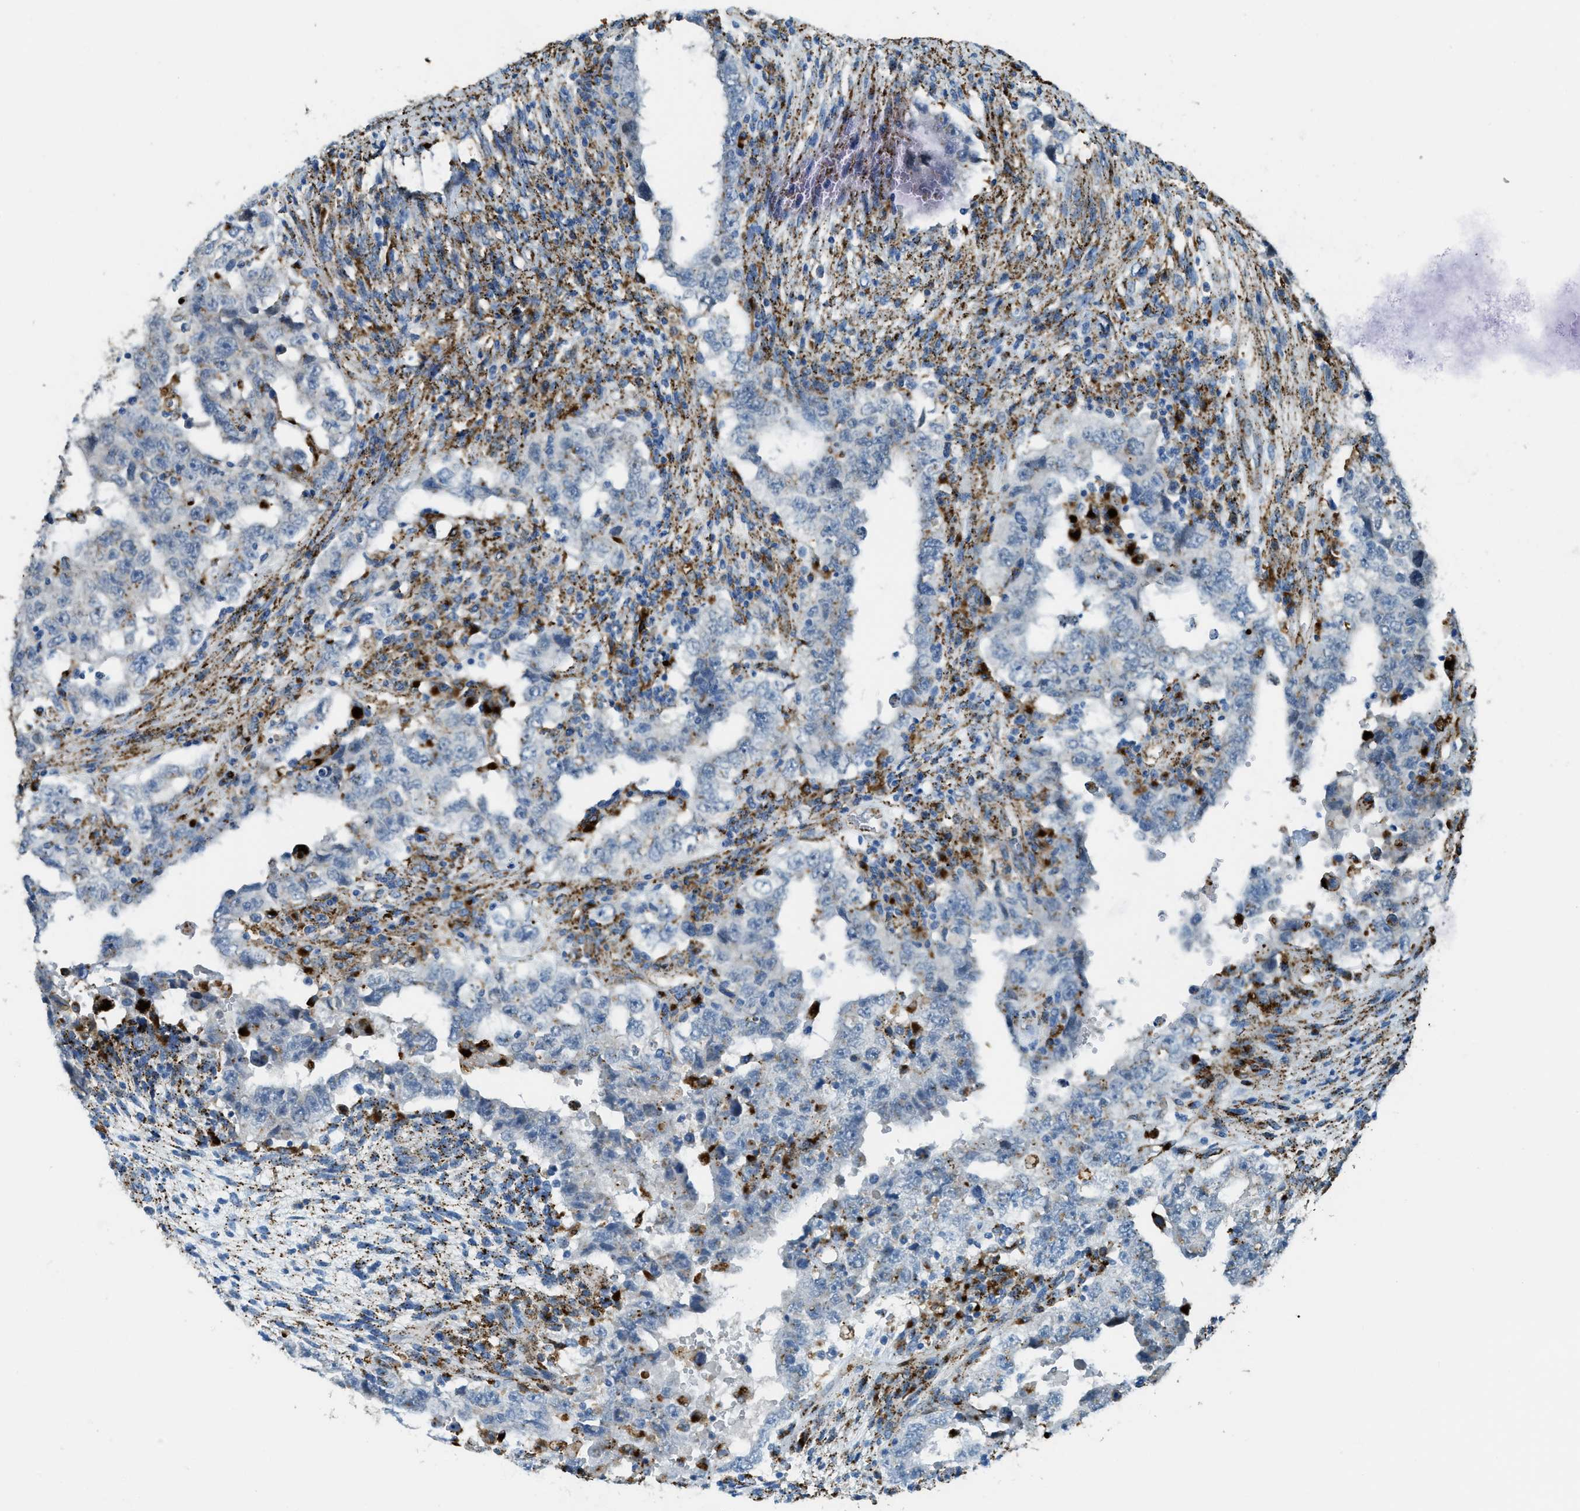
{"staining": {"intensity": "negative", "quantity": "none", "location": "none"}, "tissue": "testis cancer", "cell_type": "Tumor cells", "image_type": "cancer", "snomed": [{"axis": "morphology", "description": "Carcinoma, Embryonal, NOS"}, {"axis": "topography", "description": "Testis"}], "caption": "Testis cancer was stained to show a protein in brown. There is no significant positivity in tumor cells.", "gene": "SCARB2", "patient": {"sex": "male", "age": 26}}